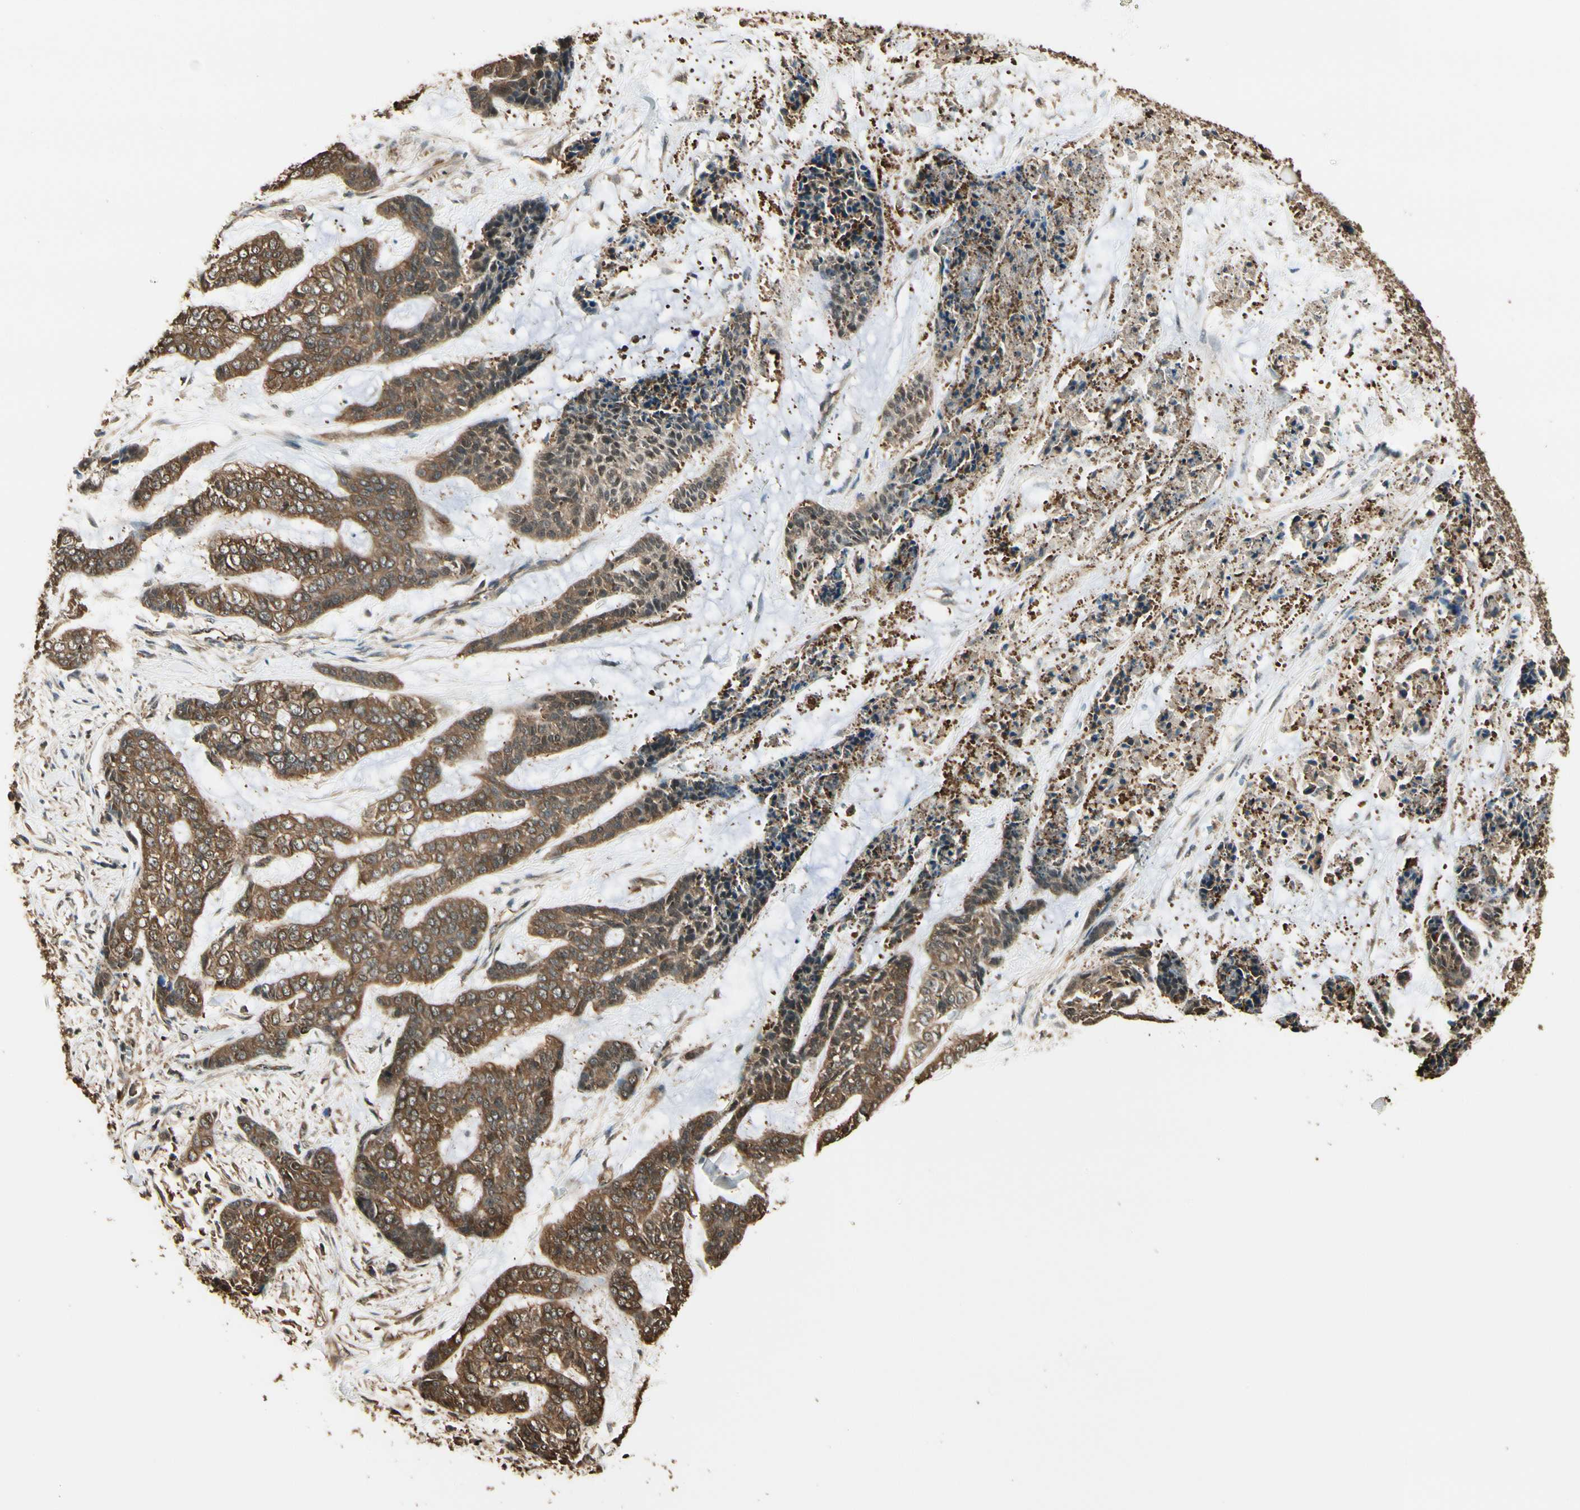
{"staining": {"intensity": "moderate", "quantity": ">75%", "location": "cytoplasmic/membranous"}, "tissue": "skin cancer", "cell_type": "Tumor cells", "image_type": "cancer", "snomed": [{"axis": "morphology", "description": "Basal cell carcinoma"}, {"axis": "topography", "description": "Skin"}], "caption": "Immunohistochemistry (DAB (3,3'-diaminobenzidine)) staining of human skin cancer (basal cell carcinoma) shows moderate cytoplasmic/membranous protein expression in approximately >75% of tumor cells.", "gene": "YWHAE", "patient": {"sex": "female", "age": 64}}